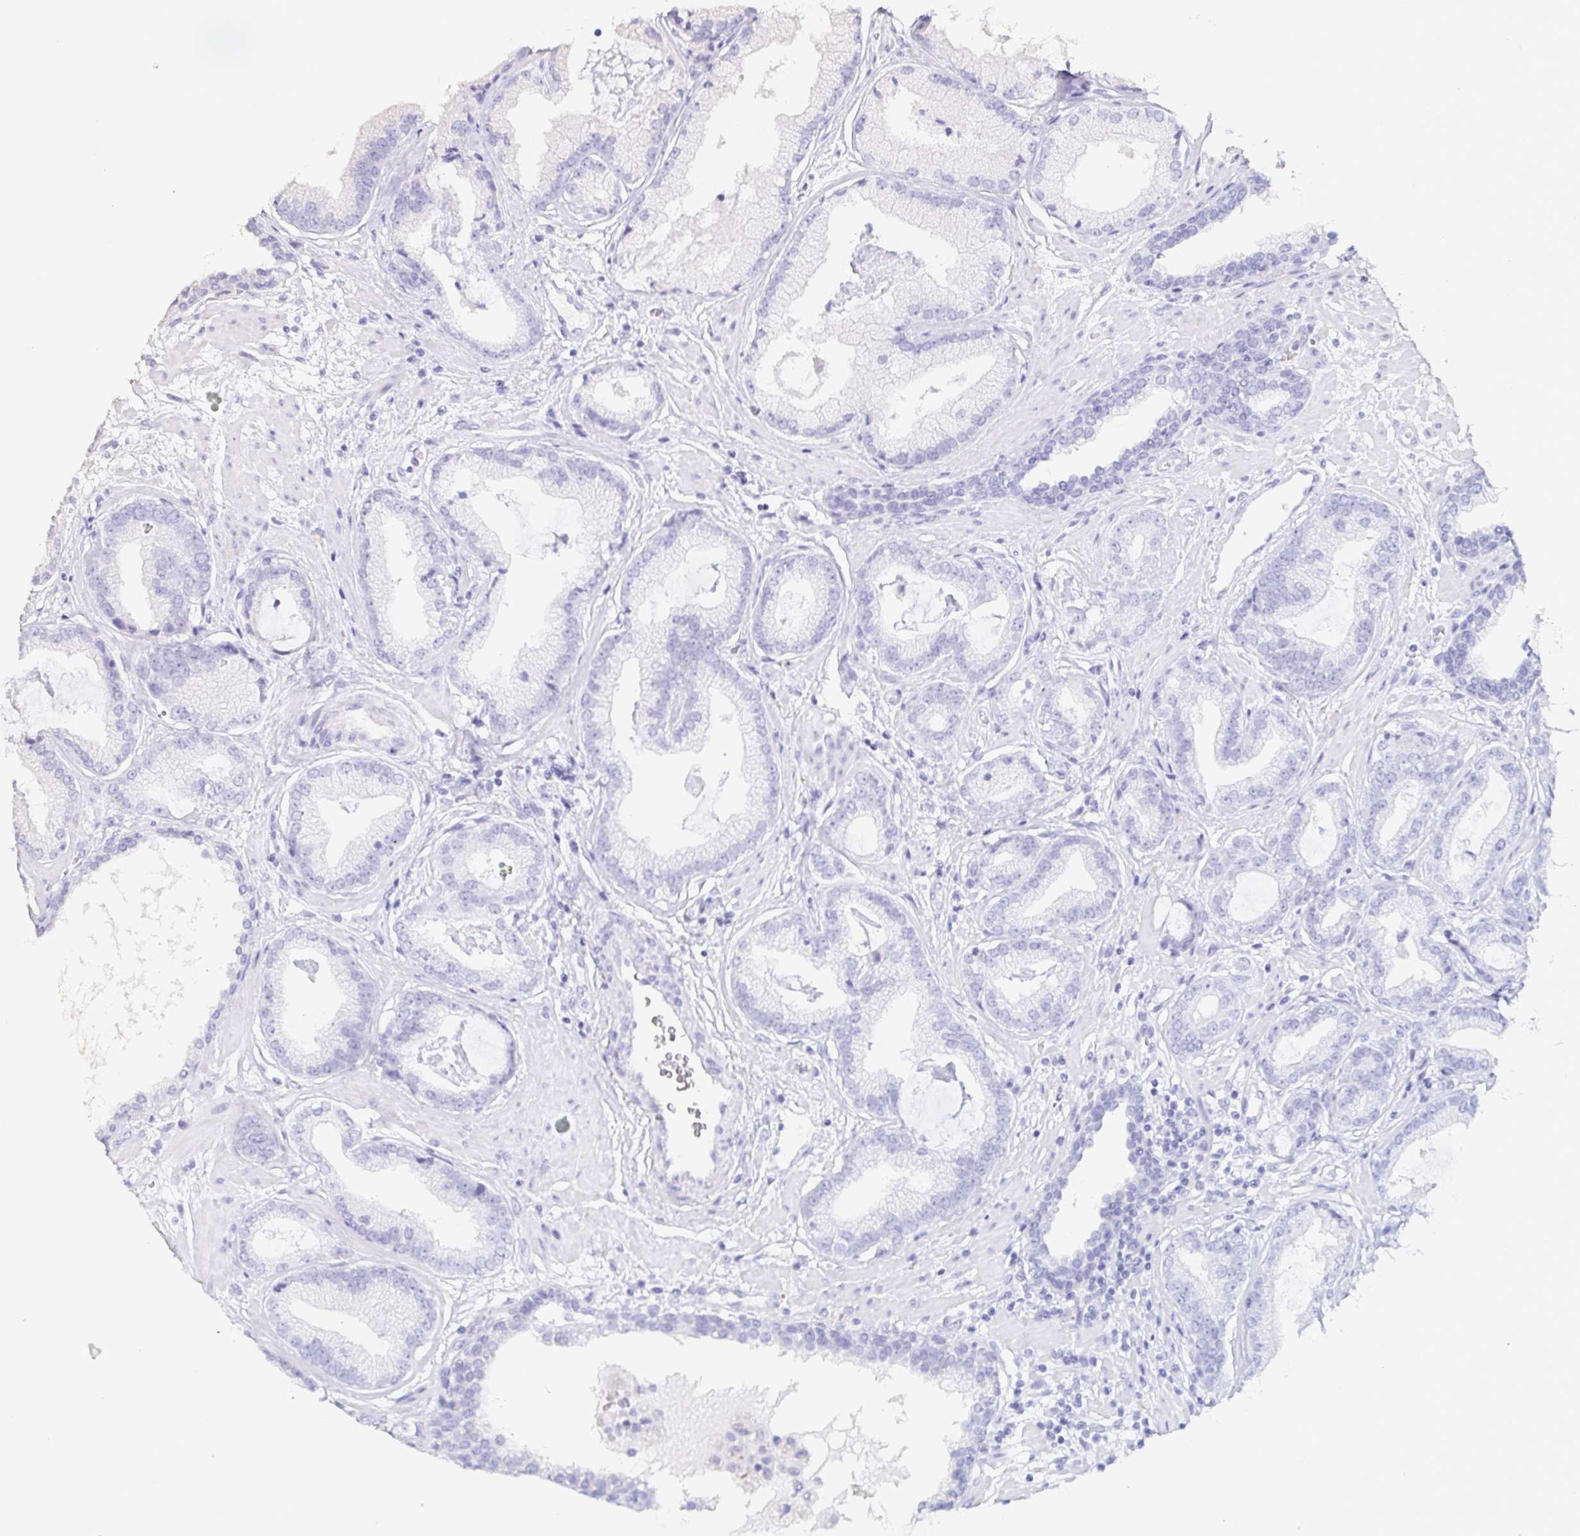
{"staining": {"intensity": "negative", "quantity": "none", "location": "none"}, "tissue": "prostate cancer", "cell_type": "Tumor cells", "image_type": "cancer", "snomed": [{"axis": "morphology", "description": "Adenocarcinoma, Low grade"}, {"axis": "topography", "description": "Prostate"}], "caption": "High power microscopy photomicrograph of an immunohistochemistry photomicrograph of prostate cancer (low-grade adenocarcinoma), revealing no significant staining in tumor cells.", "gene": "BPIFA2", "patient": {"sex": "male", "age": 62}}